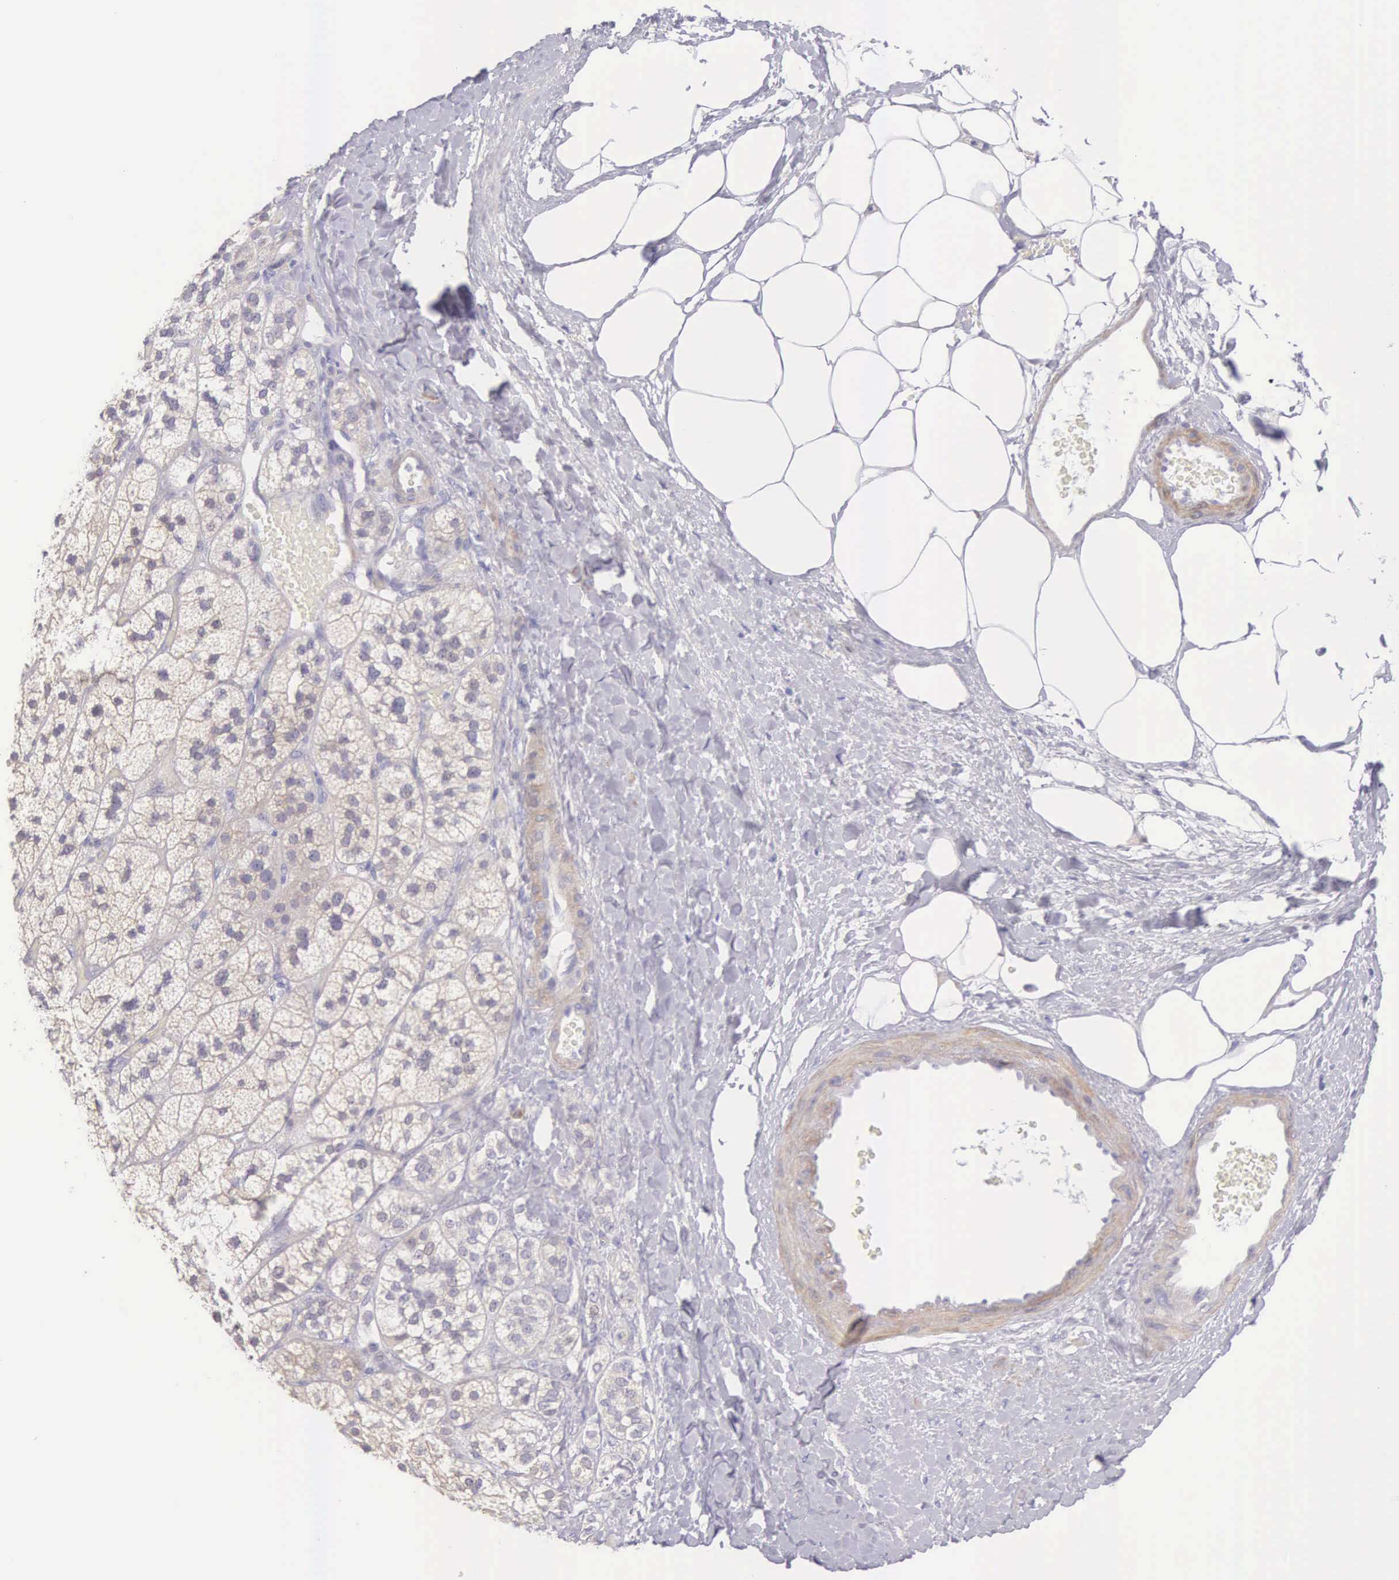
{"staining": {"intensity": "weak", "quantity": "25%-75%", "location": "cytoplasmic/membranous"}, "tissue": "adrenal gland", "cell_type": "Glandular cells", "image_type": "normal", "snomed": [{"axis": "morphology", "description": "Normal tissue, NOS"}, {"axis": "topography", "description": "Adrenal gland"}], "caption": "An image of adrenal gland stained for a protein exhibits weak cytoplasmic/membranous brown staining in glandular cells. The staining is performed using DAB brown chromogen to label protein expression. The nuclei are counter-stained blue using hematoxylin.", "gene": "ARFGAP3", "patient": {"sex": "male", "age": 57}}